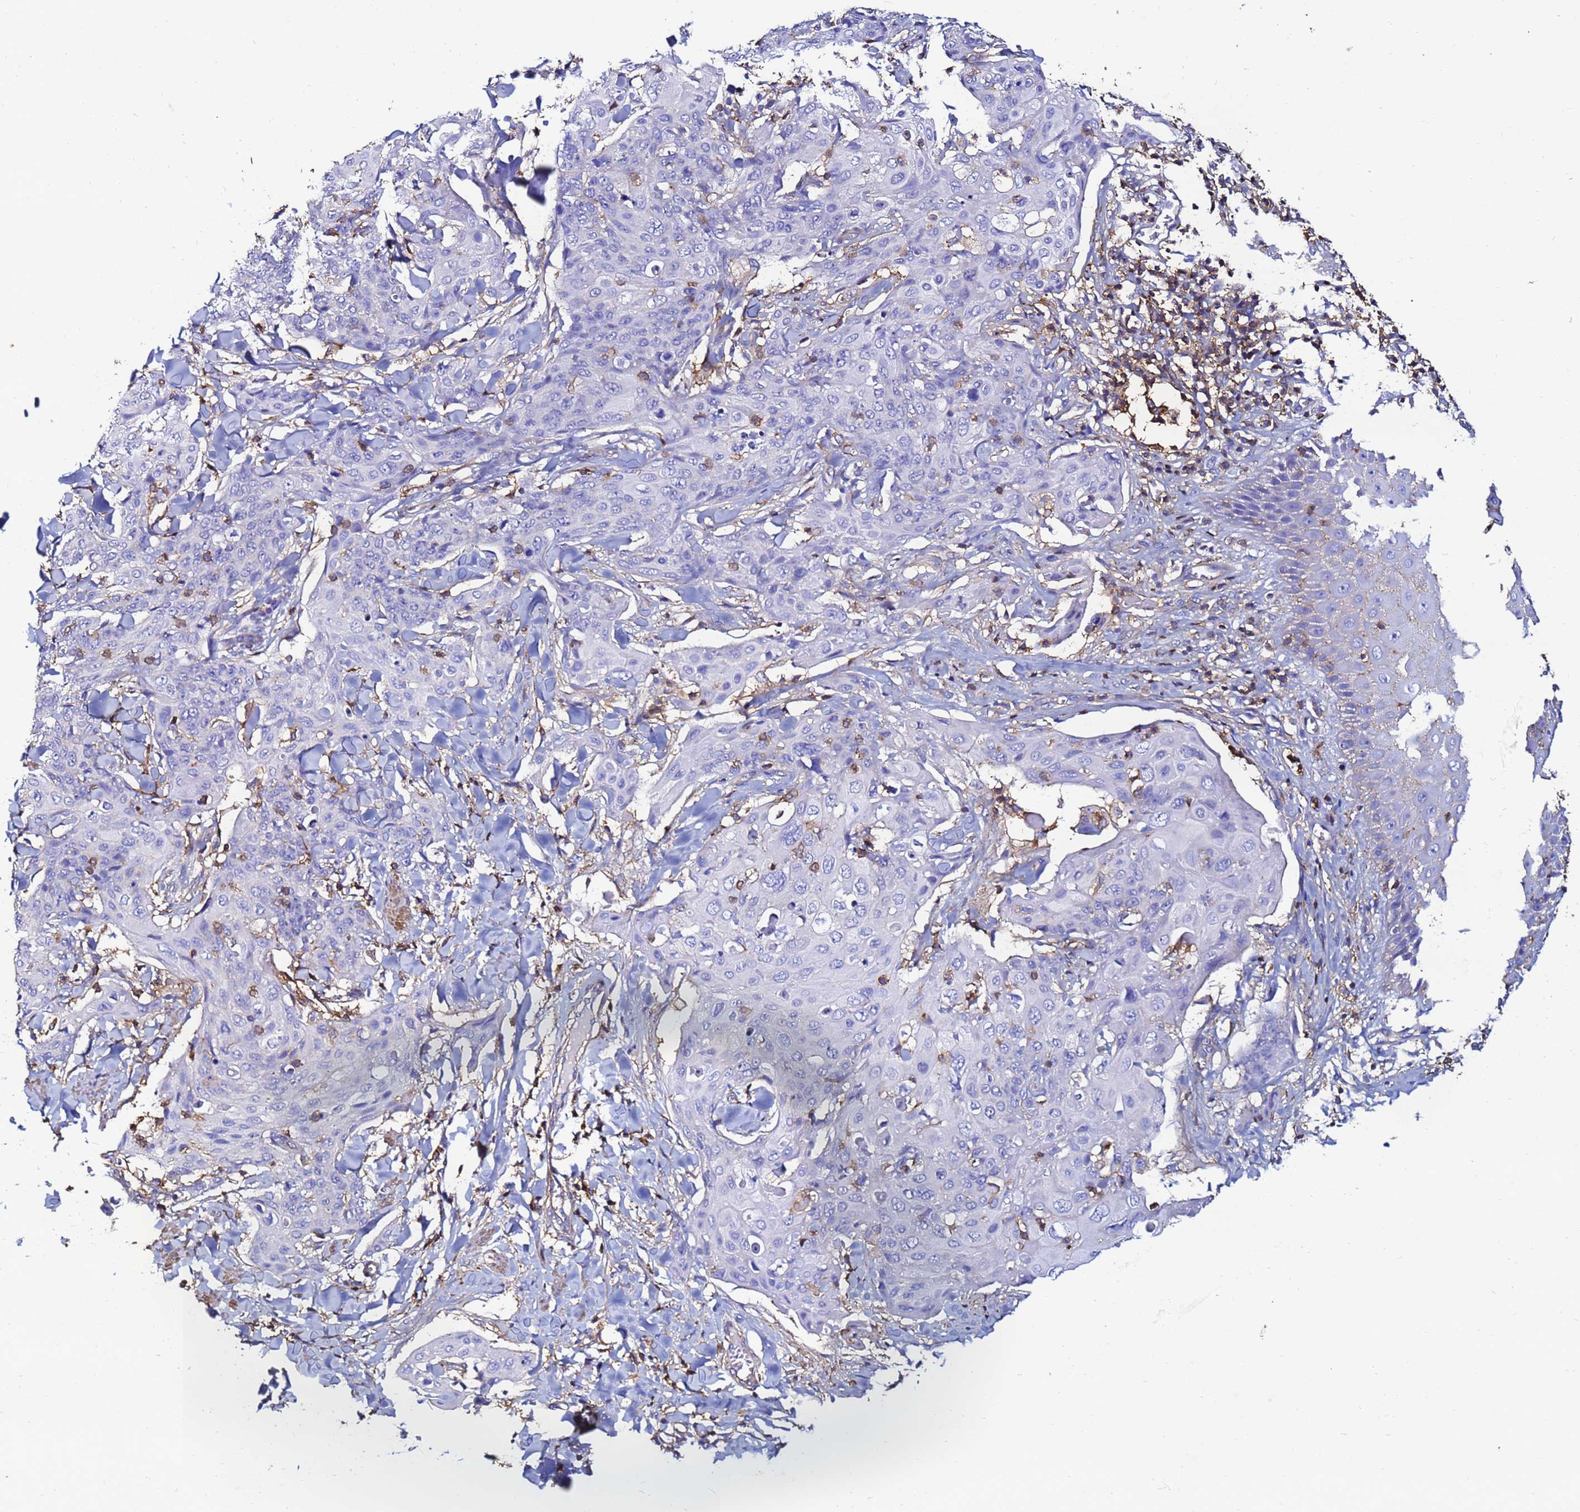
{"staining": {"intensity": "negative", "quantity": "none", "location": "none"}, "tissue": "skin cancer", "cell_type": "Tumor cells", "image_type": "cancer", "snomed": [{"axis": "morphology", "description": "Squamous cell carcinoma, NOS"}, {"axis": "topography", "description": "Skin"}, {"axis": "topography", "description": "Vulva"}], "caption": "An image of human skin cancer (squamous cell carcinoma) is negative for staining in tumor cells. (IHC, brightfield microscopy, high magnification).", "gene": "ACTB", "patient": {"sex": "female", "age": 85}}